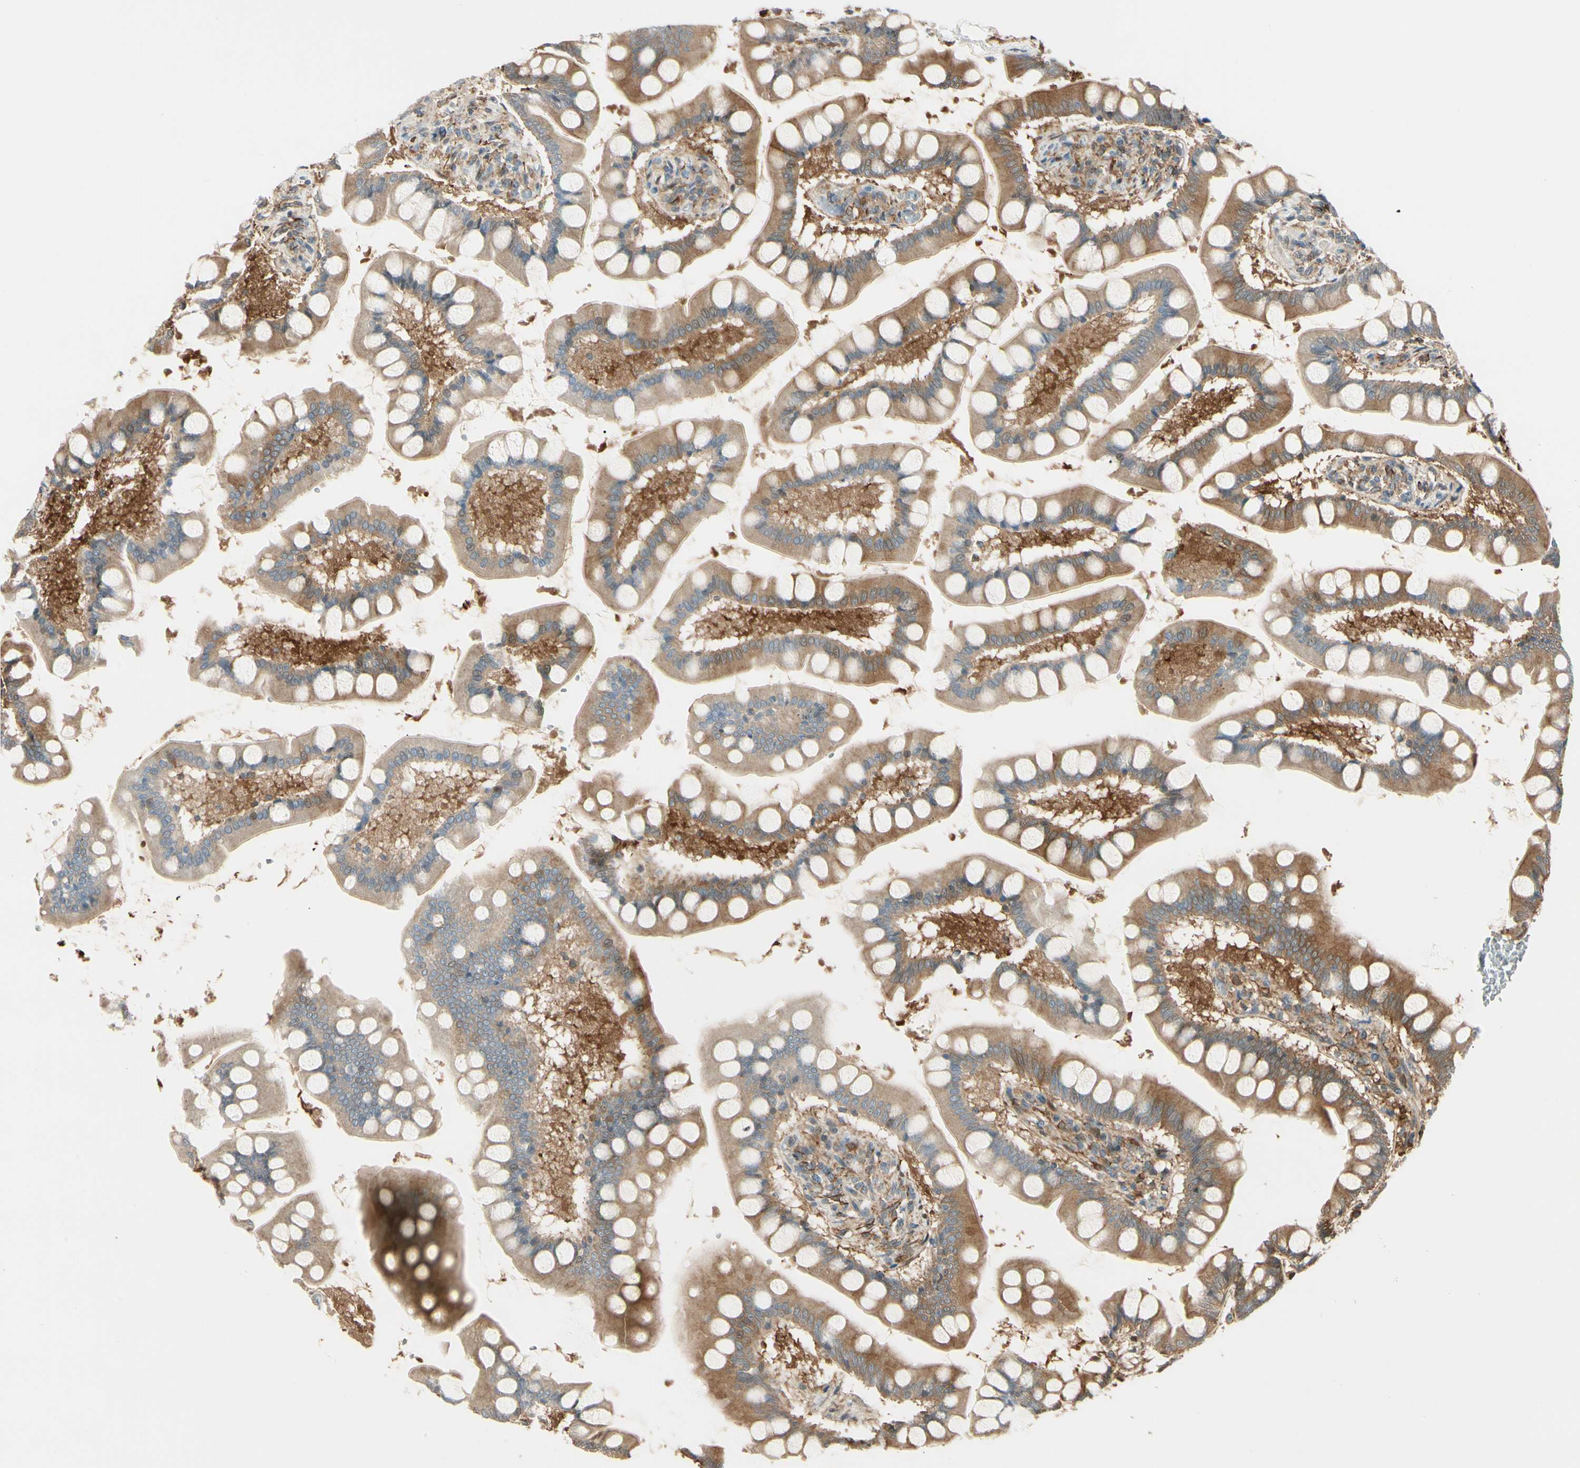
{"staining": {"intensity": "moderate", "quantity": ">75%", "location": "cytoplasmic/membranous"}, "tissue": "small intestine", "cell_type": "Glandular cells", "image_type": "normal", "snomed": [{"axis": "morphology", "description": "Normal tissue, NOS"}, {"axis": "topography", "description": "Small intestine"}], "caption": "DAB (3,3'-diaminobenzidine) immunohistochemical staining of normal small intestine demonstrates moderate cytoplasmic/membranous protein expression in about >75% of glandular cells. (Stains: DAB (3,3'-diaminobenzidine) in brown, nuclei in blue, Microscopy: brightfield microscopy at high magnification).", "gene": "FTH1", "patient": {"sex": "male", "age": 41}}